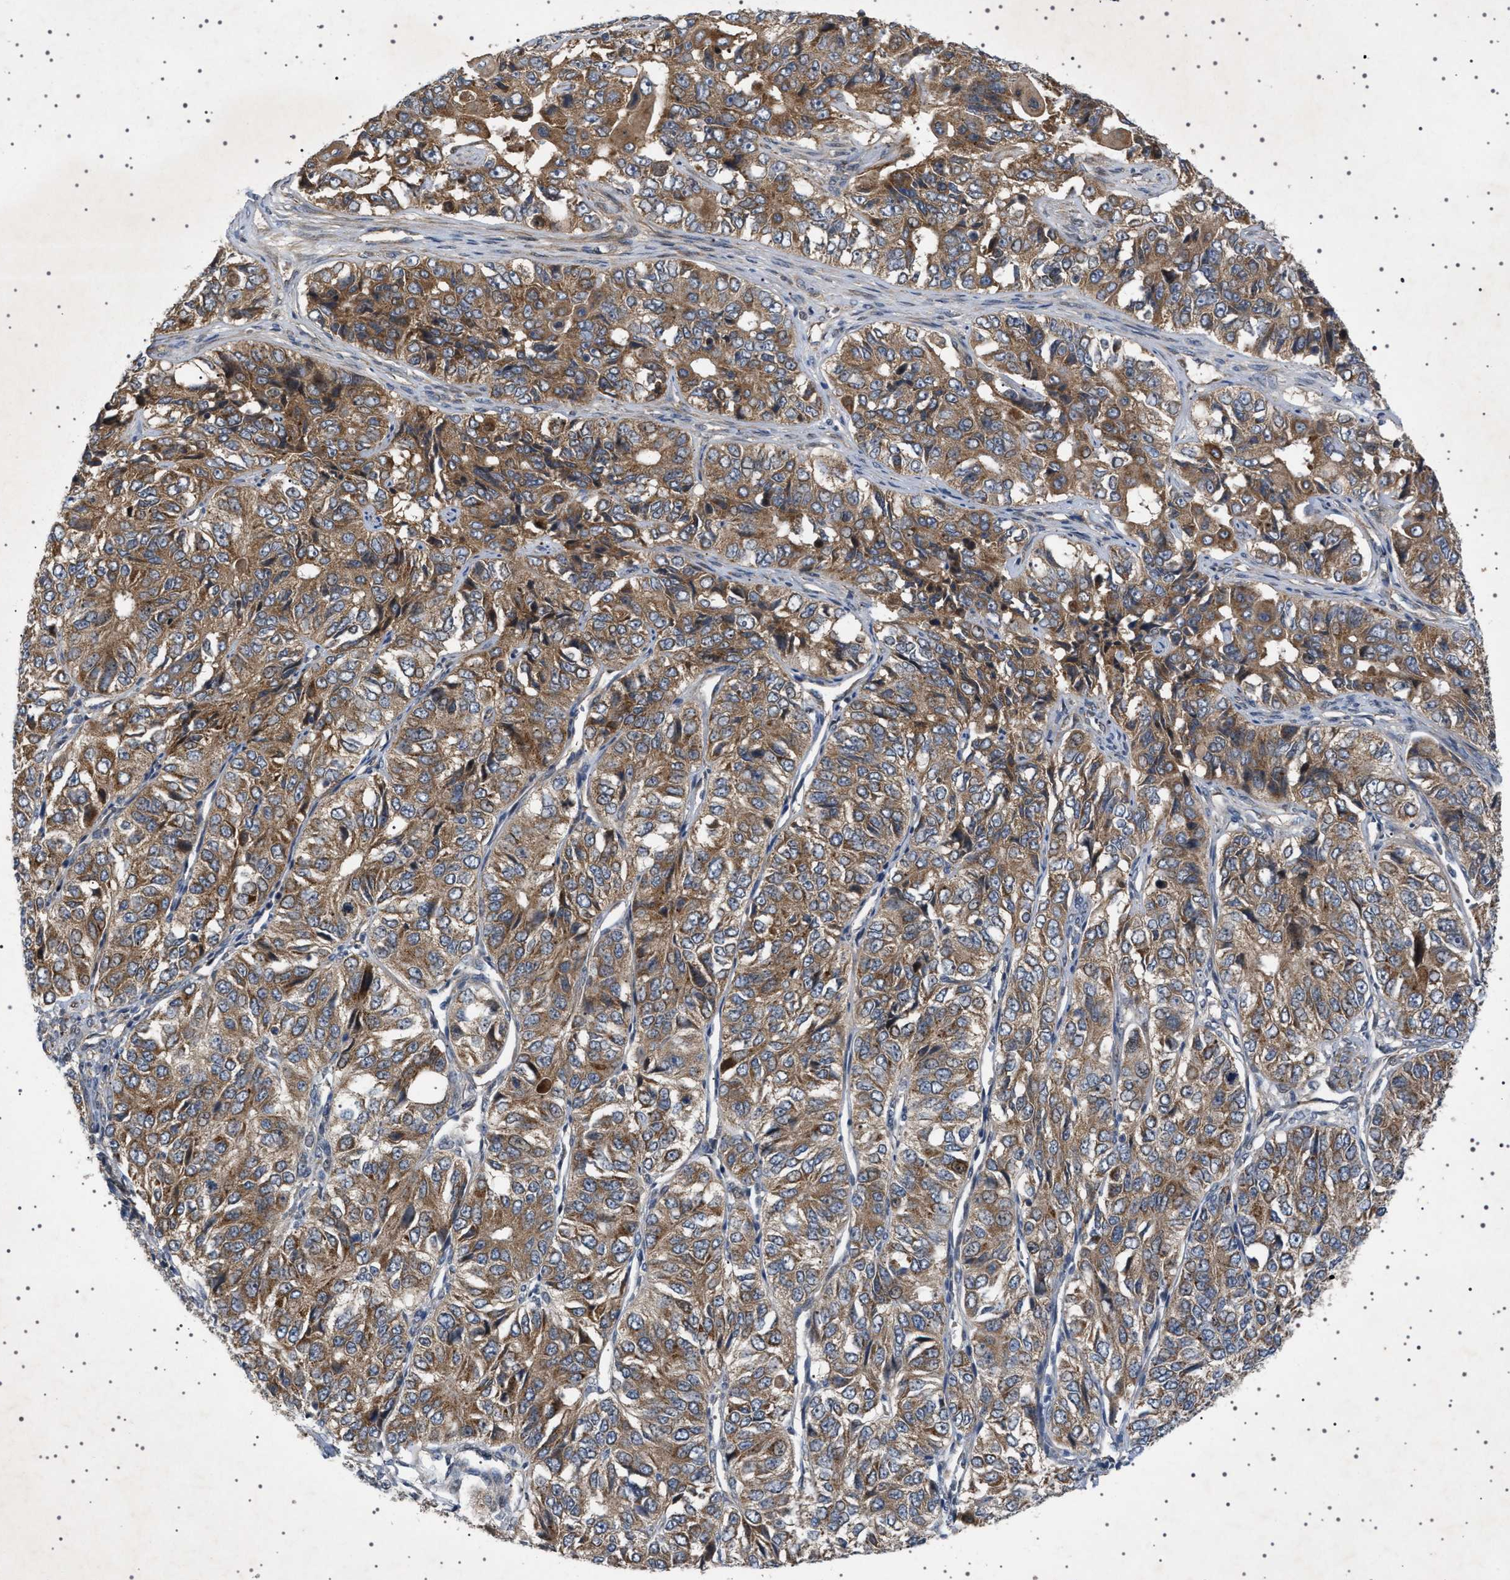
{"staining": {"intensity": "moderate", "quantity": ">75%", "location": "cytoplasmic/membranous"}, "tissue": "ovarian cancer", "cell_type": "Tumor cells", "image_type": "cancer", "snomed": [{"axis": "morphology", "description": "Carcinoma, endometroid"}, {"axis": "topography", "description": "Ovary"}], "caption": "Endometroid carcinoma (ovarian) was stained to show a protein in brown. There is medium levels of moderate cytoplasmic/membranous staining in approximately >75% of tumor cells. (Brightfield microscopy of DAB IHC at high magnification).", "gene": "CCDC186", "patient": {"sex": "female", "age": 51}}